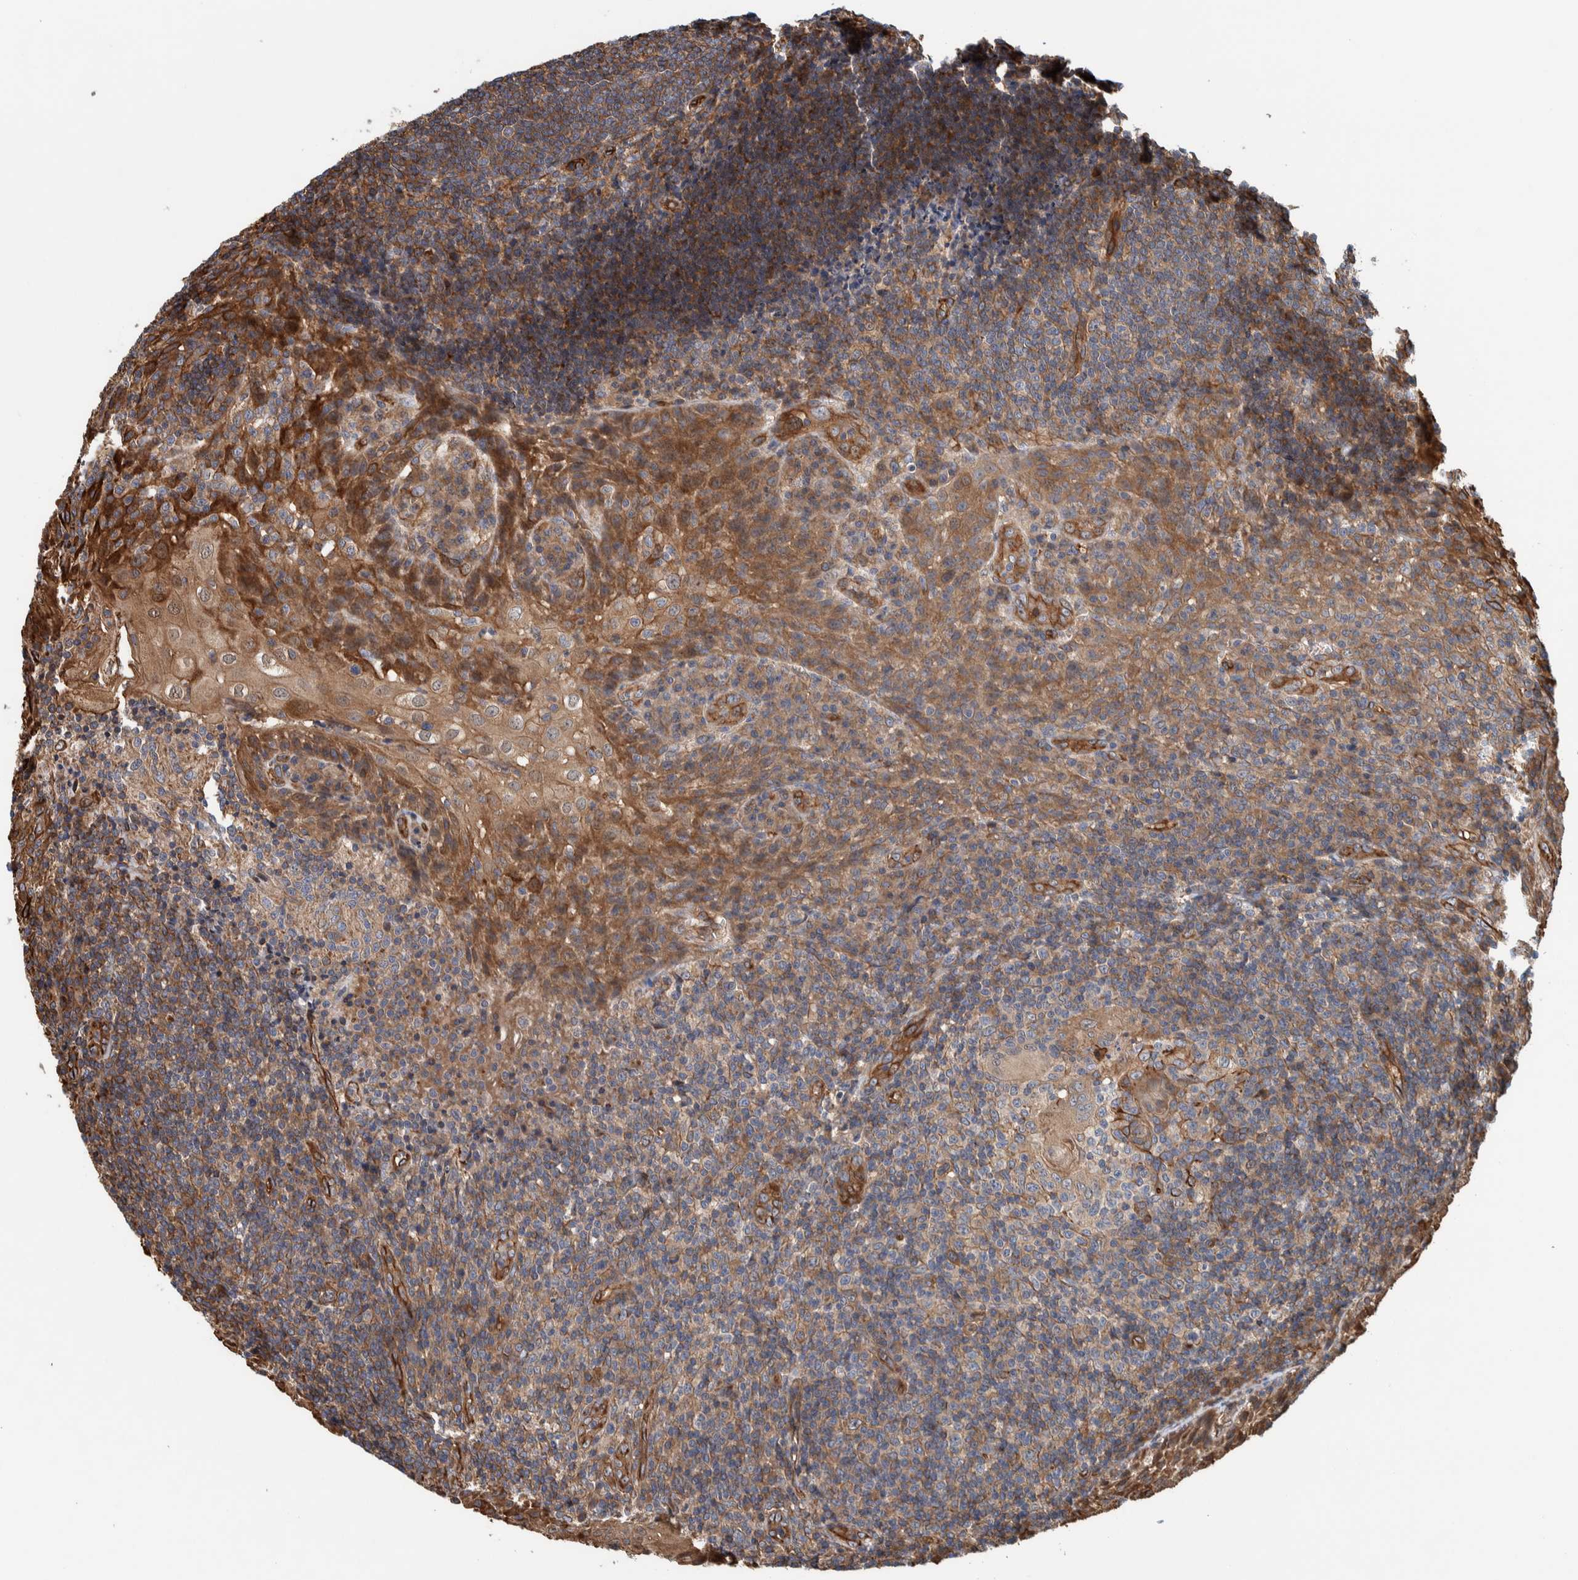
{"staining": {"intensity": "moderate", "quantity": "25%-75%", "location": "cytoplasmic/membranous"}, "tissue": "tonsil", "cell_type": "Germinal center cells", "image_type": "normal", "snomed": [{"axis": "morphology", "description": "Normal tissue, NOS"}, {"axis": "topography", "description": "Tonsil"}], "caption": "High-magnification brightfield microscopy of benign tonsil stained with DAB (3,3'-diaminobenzidine) (brown) and counterstained with hematoxylin (blue). germinal center cells exhibit moderate cytoplasmic/membranous staining is seen in about25%-75% of cells. Ihc stains the protein in brown and the nuclei are stained blue.", "gene": "PKD1L1", "patient": {"sex": "male", "age": 37}}